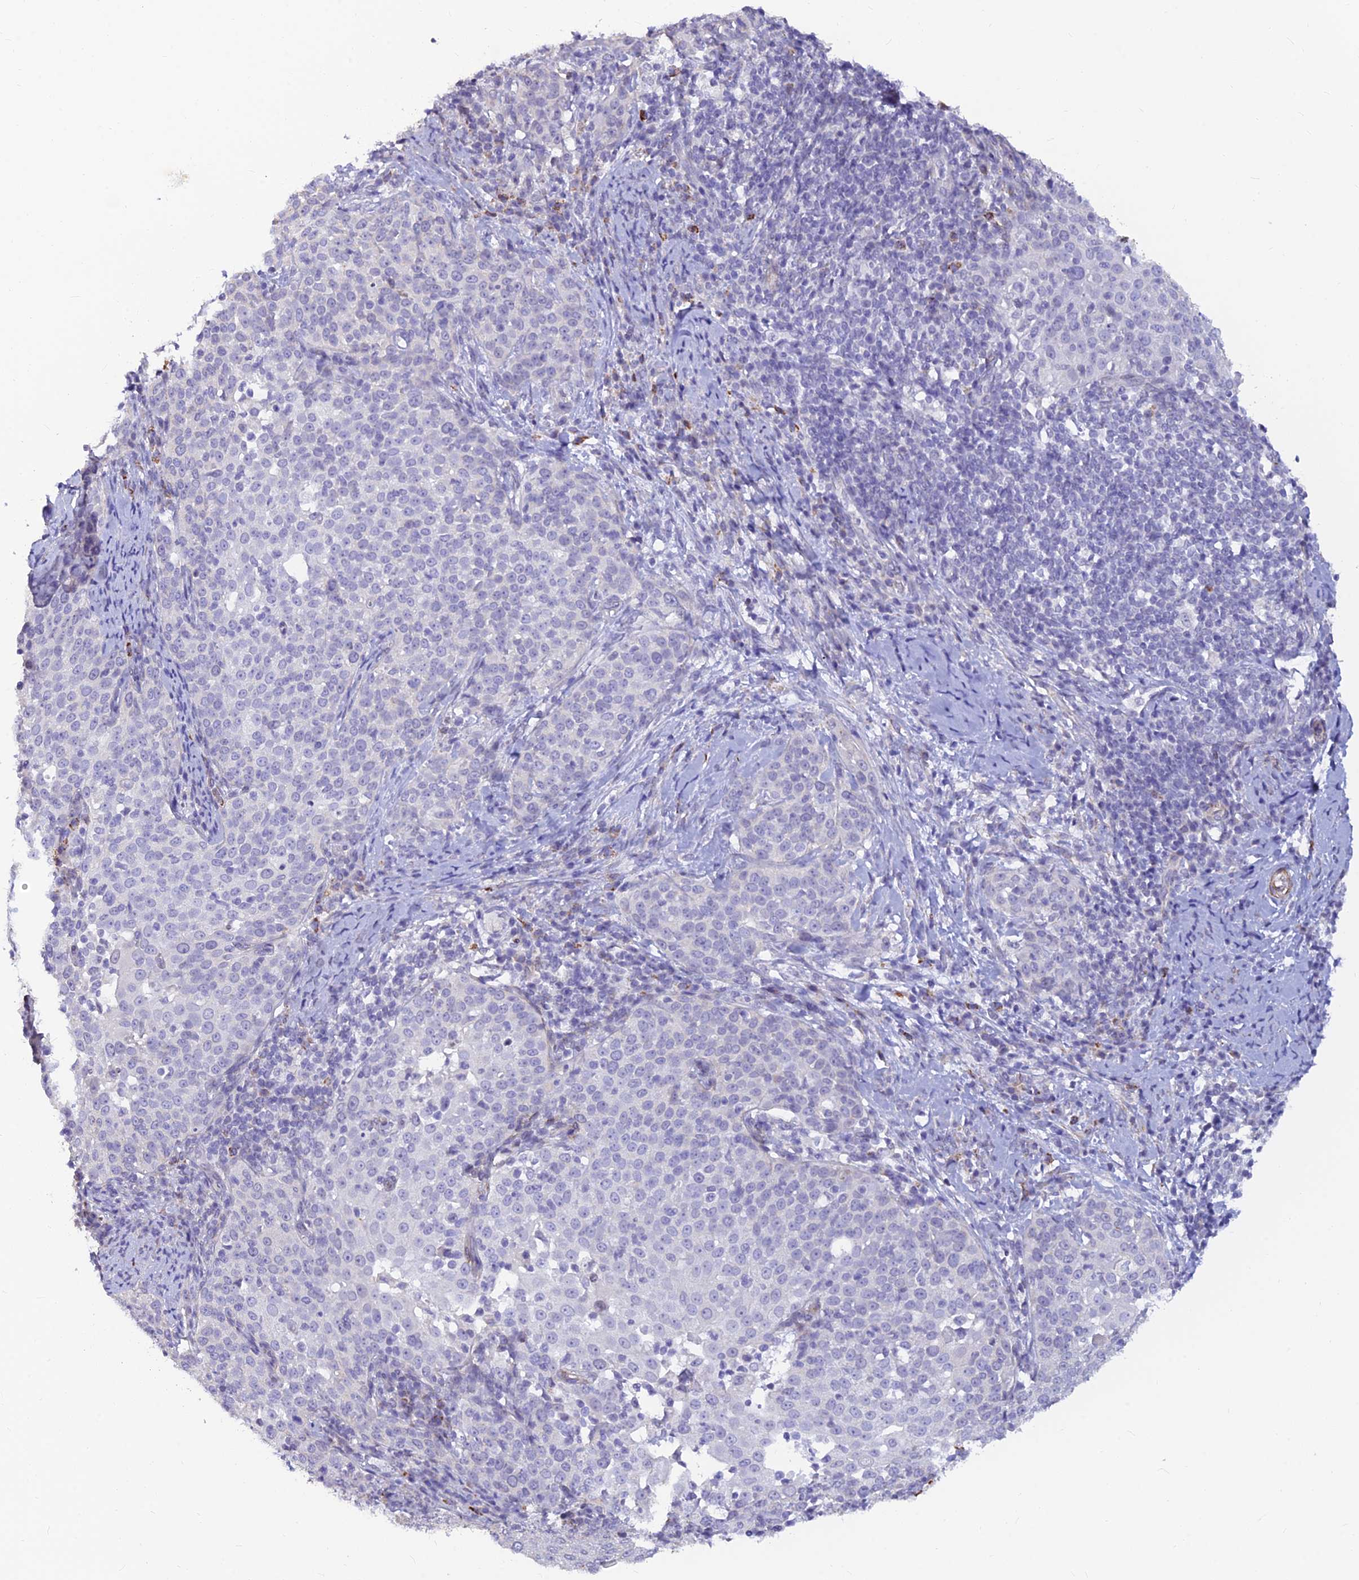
{"staining": {"intensity": "negative", "quantity": "none", "location": "none"}, "tissue": "cervical cancer", "cell_type": "Tumor cells", "image_type": "cancer", "snomed": [{"axis": "morphology", "description": "Squamous cell carcinoma, NOS"}, {"axis": "topography", "description": "Cervix"}], "caption": "A micrograph of human cervical cancer (squamous cell carcinoma) is negative for staining in tumor cells.", "gene": "ALDH1L2", "patient": {"sex": "female", "age": 57}}